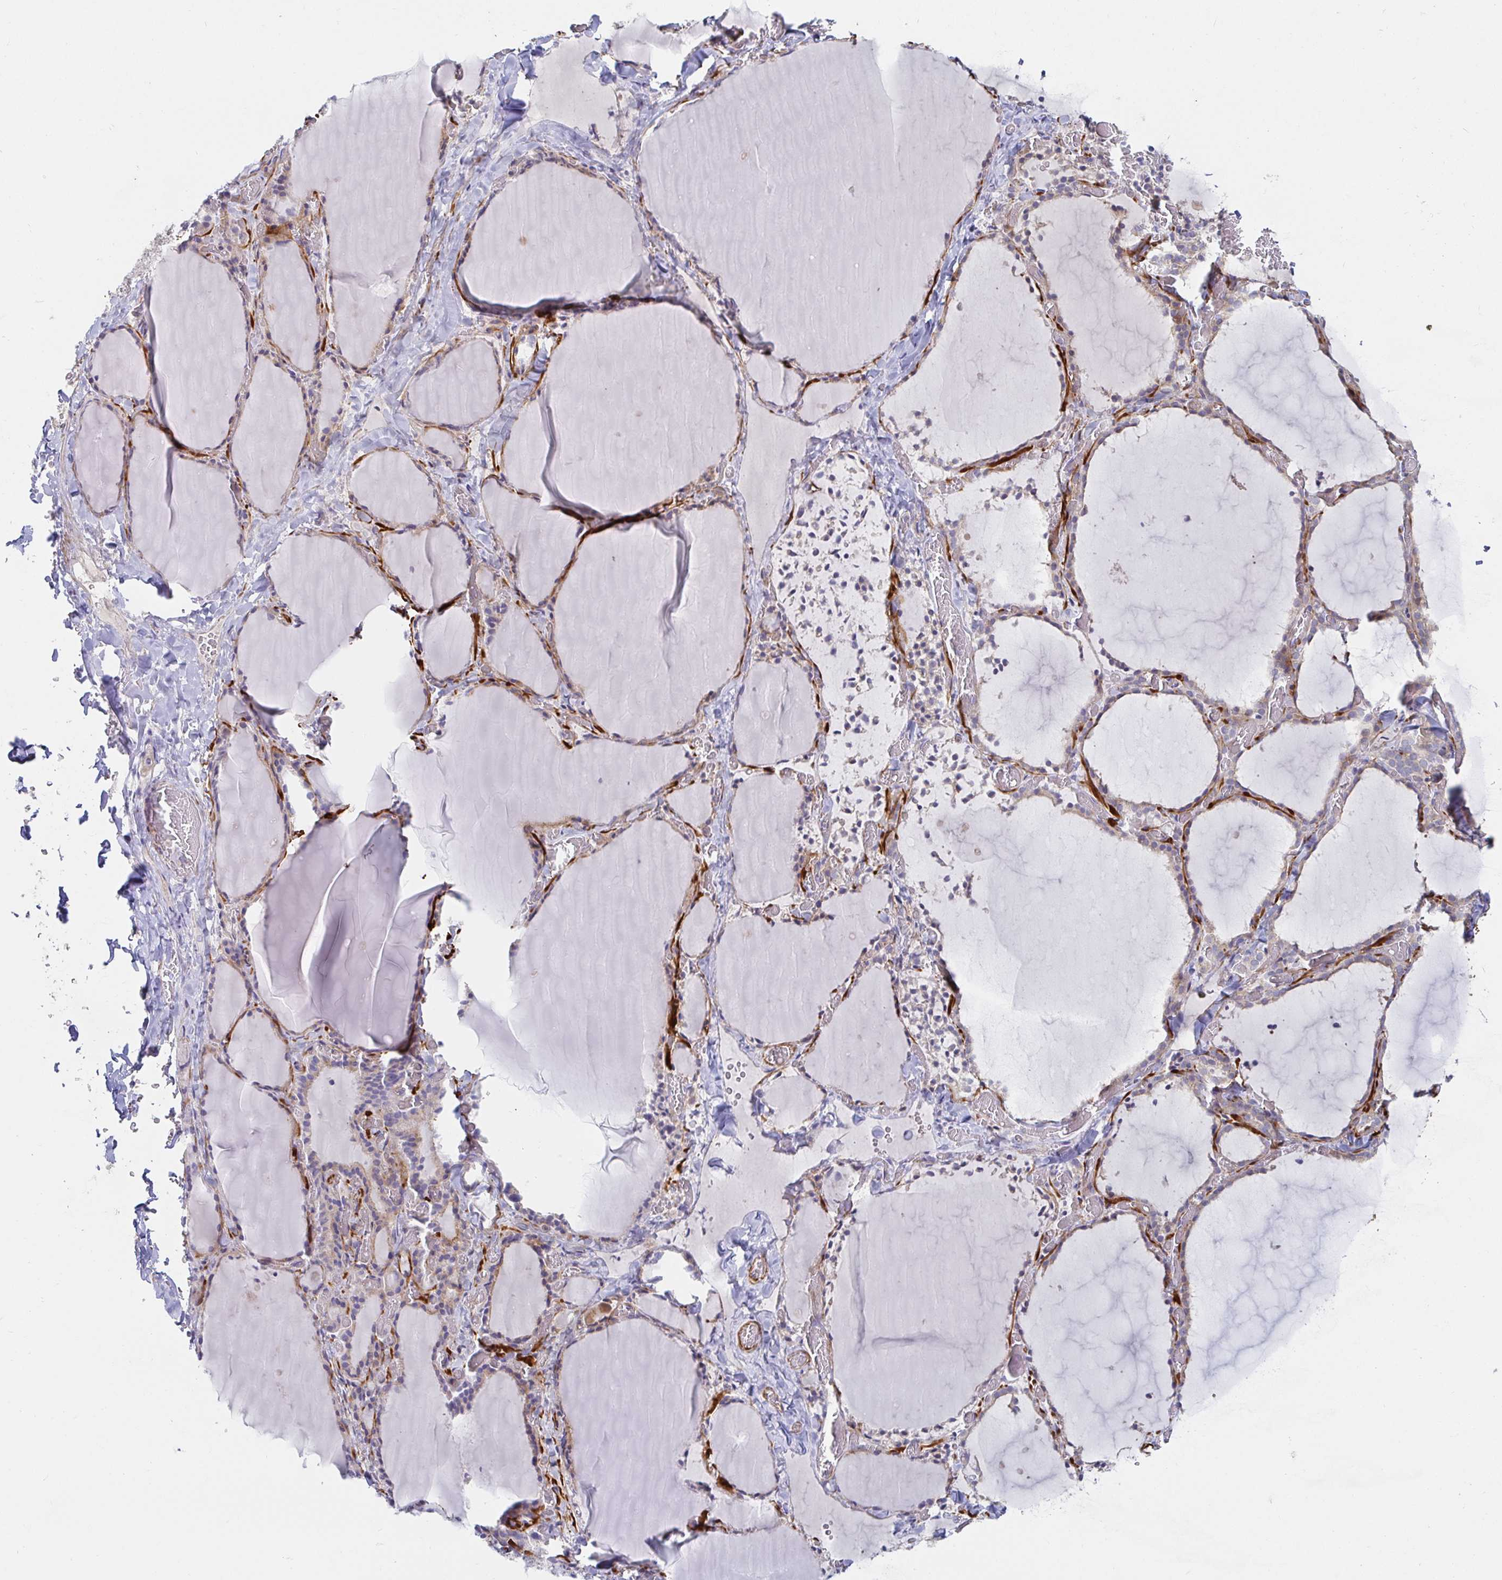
{"staining": {"intensity": "weak", "quantity": "25%-75%", "location": "cytoplasmic/membranous"}, "tissue": "thyroid gland", "cell_type": "Glandular cells", "image_type": "normal", "snomed": [{"axis": "morphology", "description": "Normal tissue, NOS"}, {"axis": "topography", "description": "Thyroid gland"}], "caption": "Protein analysis of normal thyroid gland exhibits weak cytoplasmic/membranous positivity in about 25%-75% of glandular cells.", "gene": "SSH2", "patient": {"sex": "female", "age": 22}}